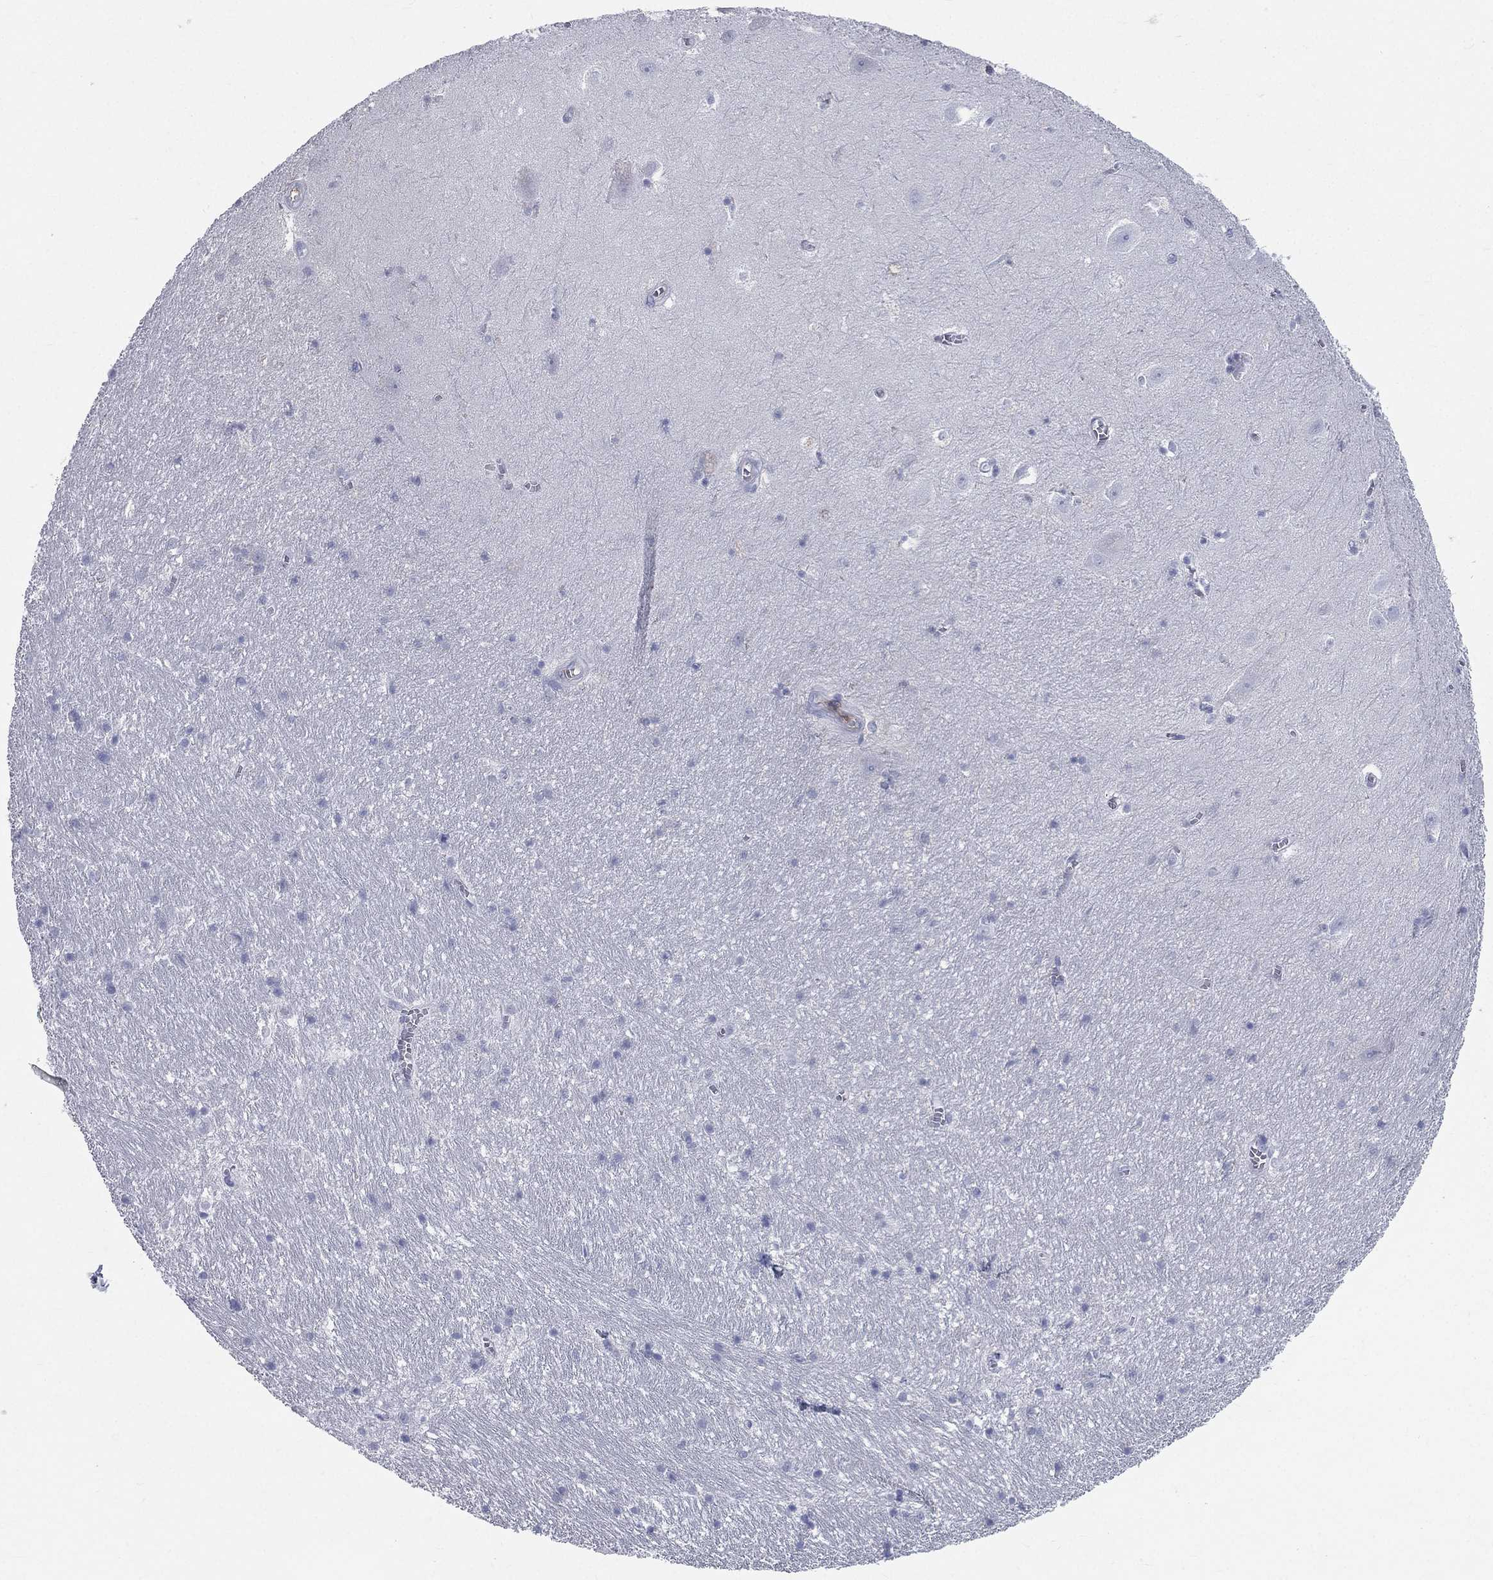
{"staining": {"intensity": "negative", "quantity": "none", "location": "none"}, "tissue": "hippocampus", "cell_type": "Glial cells", "image_type": "normal", "snomed": [{"axis": "morphology", "description": "Normal tissue, NOS"}, {"axis": "topography", "description": "Hippocampus"}], "caption": "Glial cells are negative for protein expression in normal human hippocampus. Nuclei are stained in blue.", "gene": "HP", "patient": {"sex": "female", "age": 64}}